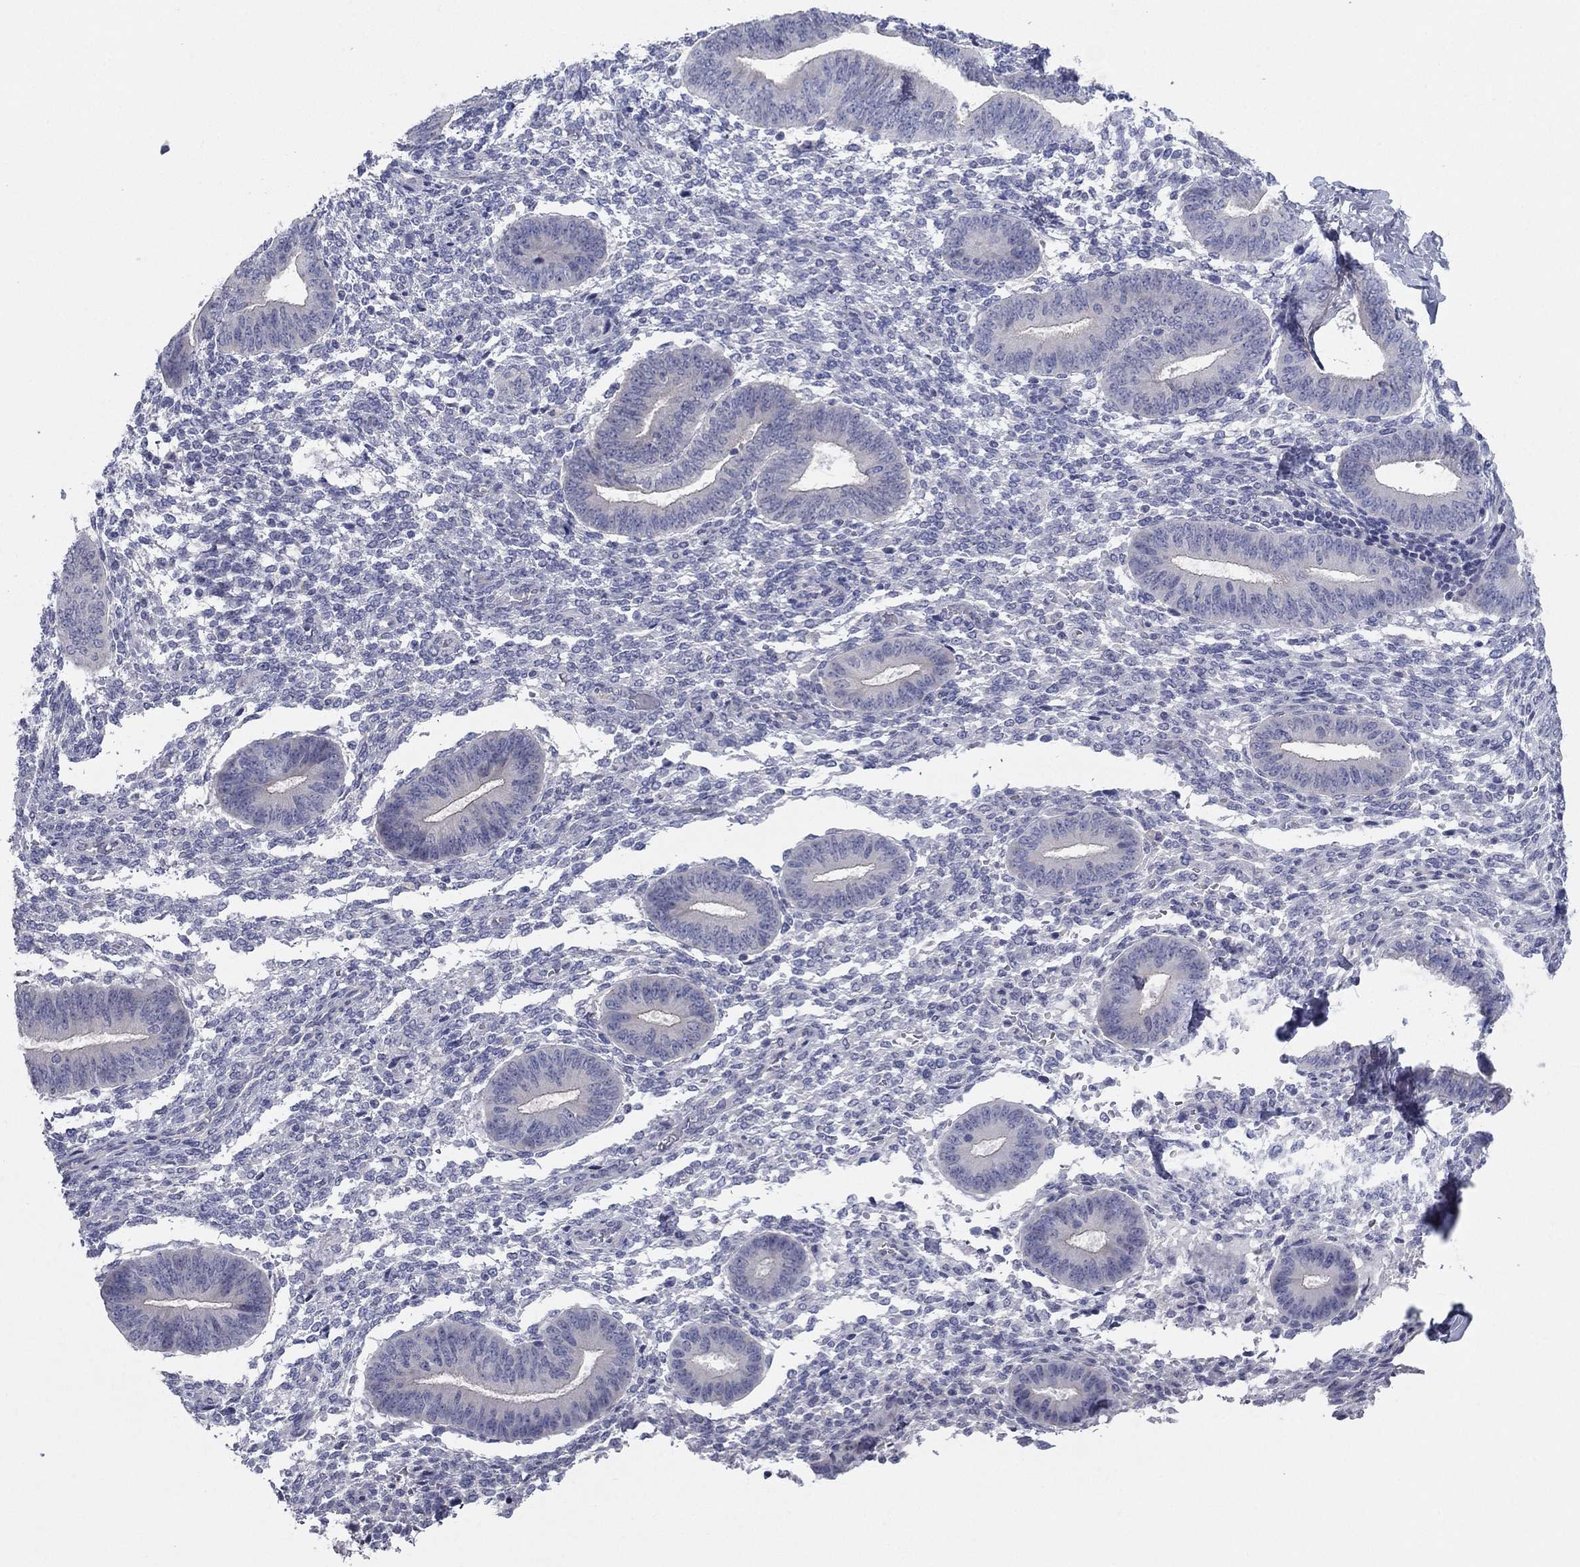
{"staining": {"intensity": "negative", "quantity": "none", "location": "none"}, "tissue": "endometrium", "cell_type": "Cells in endometrial stroma", "image_type": "normal", "snomed": [{"axis": "morphology", "description": "Normal tissue, NOS"}, {"axis": "topography", "description": "Endometrium"}], "caption": "Immunohistochemistry of normal human endometrium shows no positivity in cells in endometrial stroma. Nuclei are stained in blue.", "gene": "GRK7", "patient": {"sex": "female", "age": 47}}